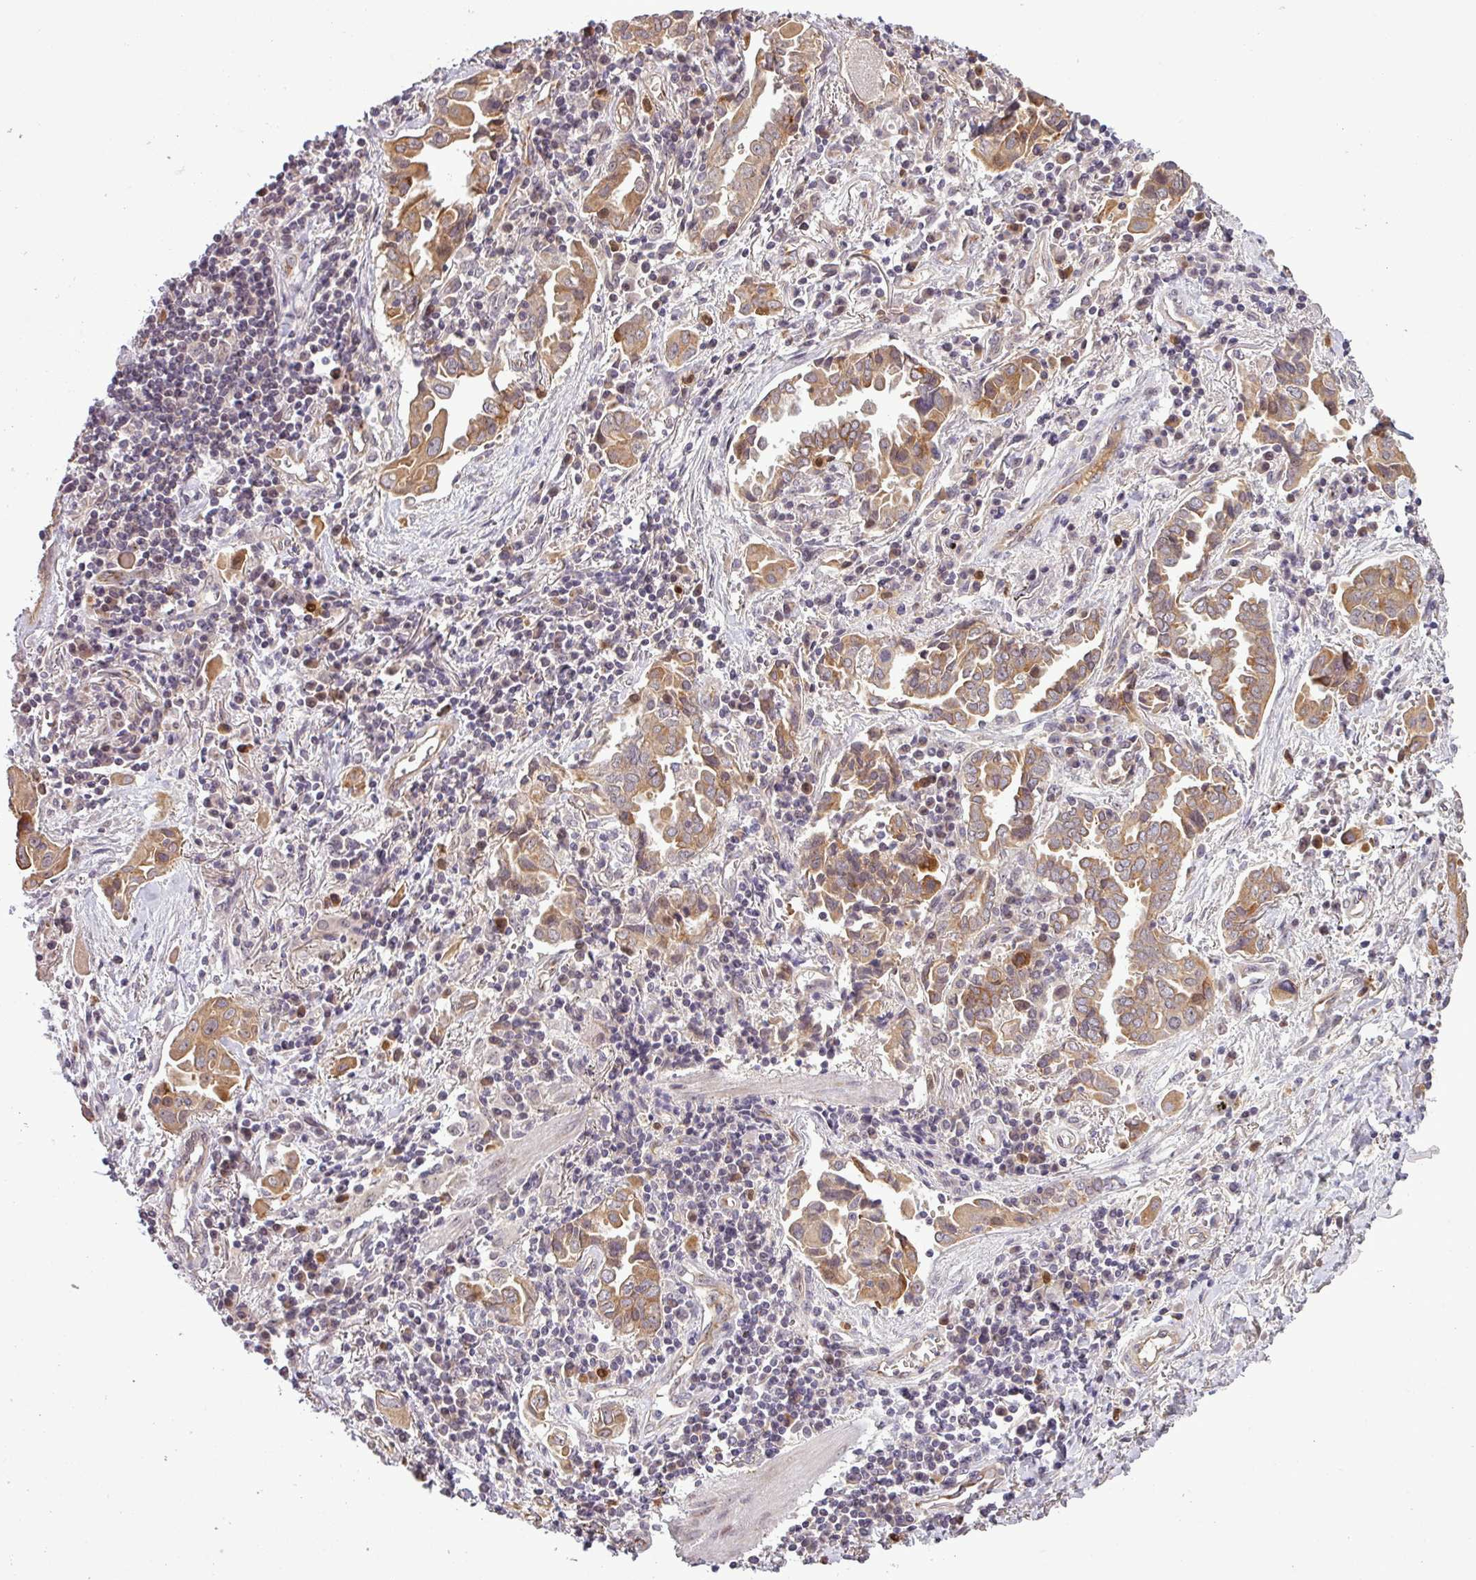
{"staining": {"intensity": "moderate", "quantity": ">75%", "location": "cytoplasmic/membranous"}, "tissue": "lung cancer", "cell_type": "Tumor cells", "image_type": "cancer", "snomed": [{"axis": "morphology", "description": "Adenocarcinoma, NOS"}, {"axis": "topography", "description": "Lung"}], "caption": "A photomicrograph of human lung adenocarcinoma stained for a protein shows moderate cytoplasmic/membranous brown staining in tumor cells.", "gene": "PCDH1", "patient": {"sex": "male", "age": 76}}